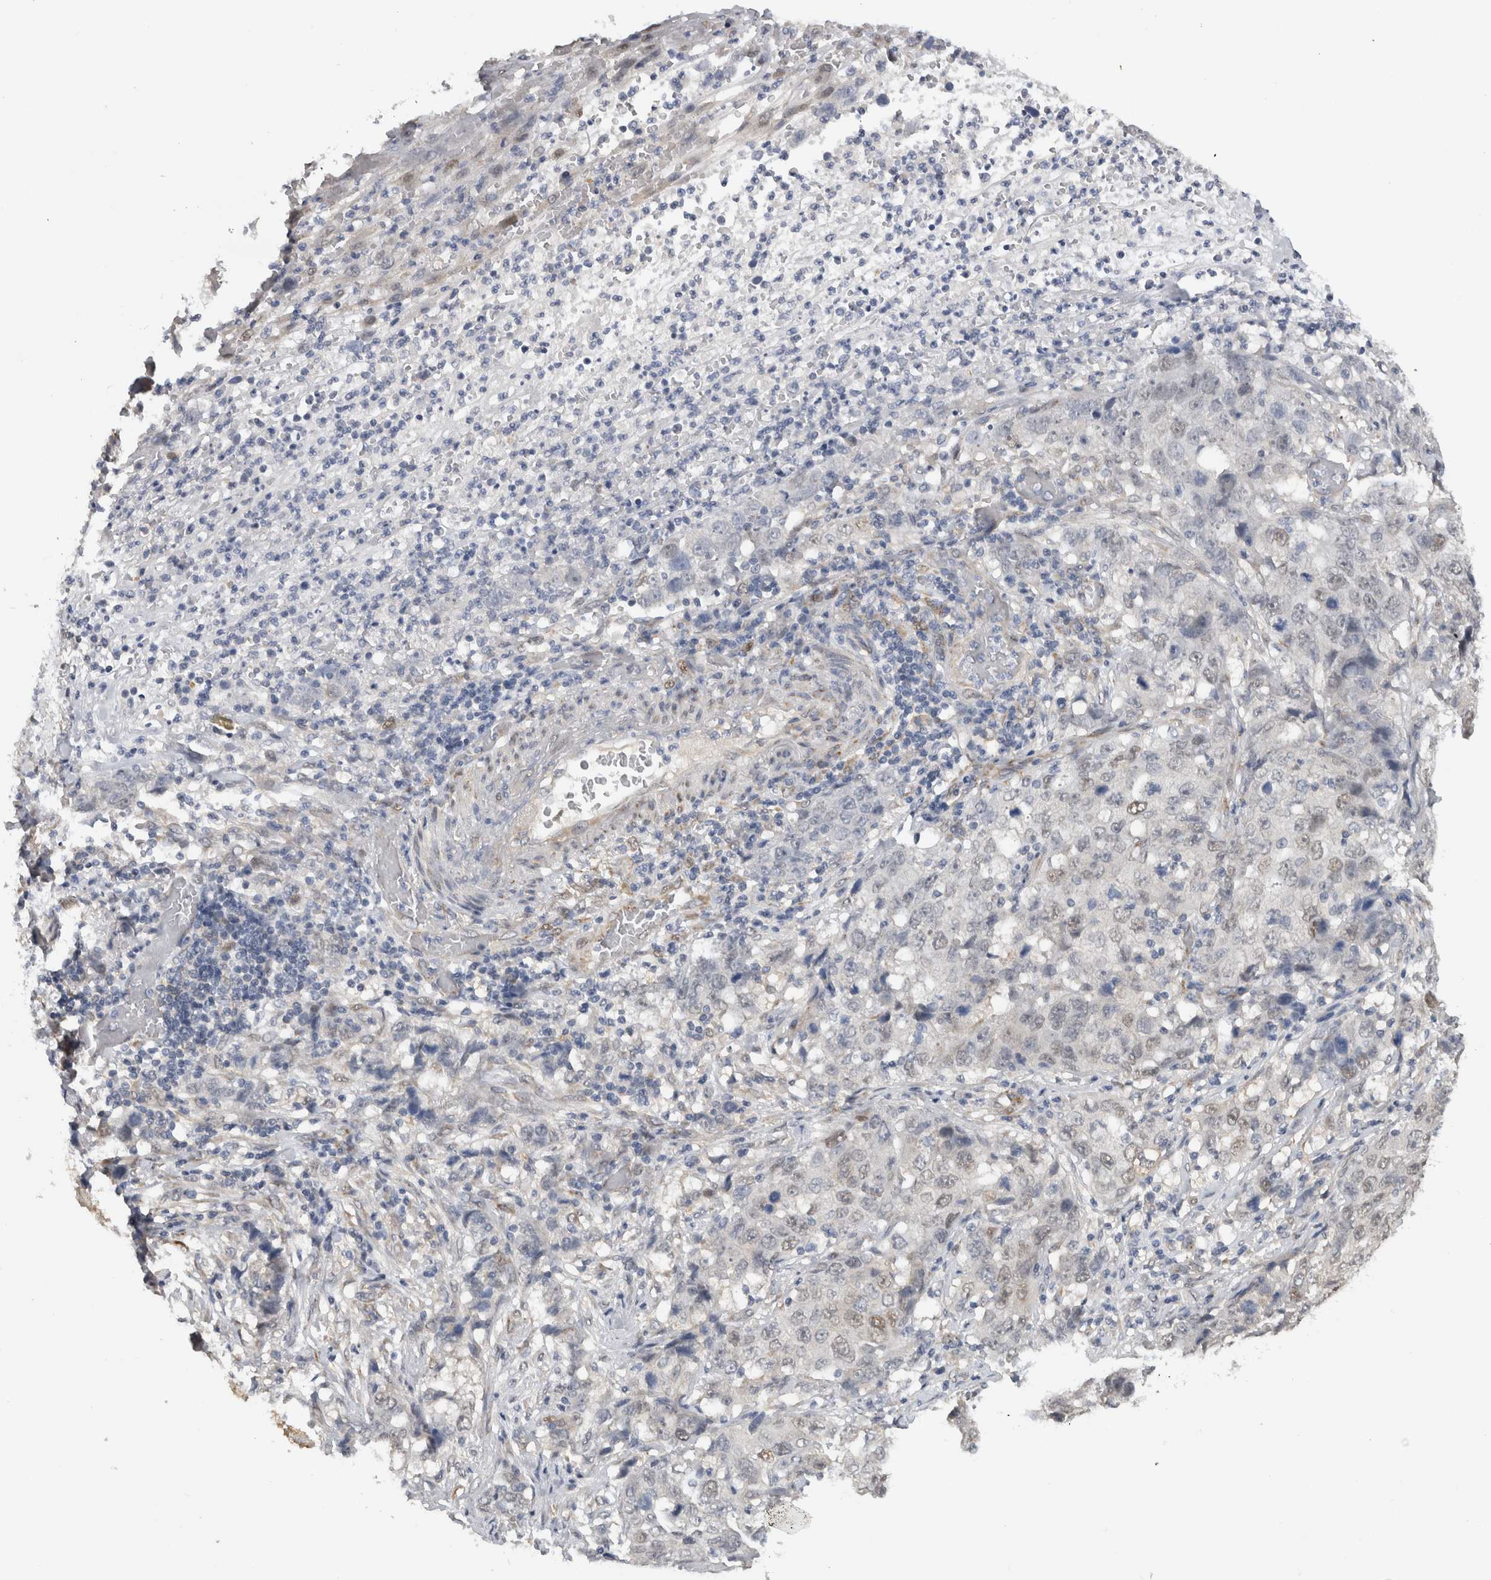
{"staining": {"intensity": "weak", "quantity": "<25%", "location": "nuclear"}, "tissue": "stomach cancer", "cell_type": "Tumor cells", "image_type": "cancer", "snomed": [{"axis": "morphology", "description": "Adenocarcinoma, NOS"}, {"axis": "topography", "description": "Stomach"}], "caption": "An immunohistochemistry (IHC) micrograph of stomach cancer (adenocarcinoma) is shown. There is no staining in tumor cells of stomach cancer (adenocarcinoma).", "gene": "DYRK2", "patient": {"sex": "male", "age": 48}}